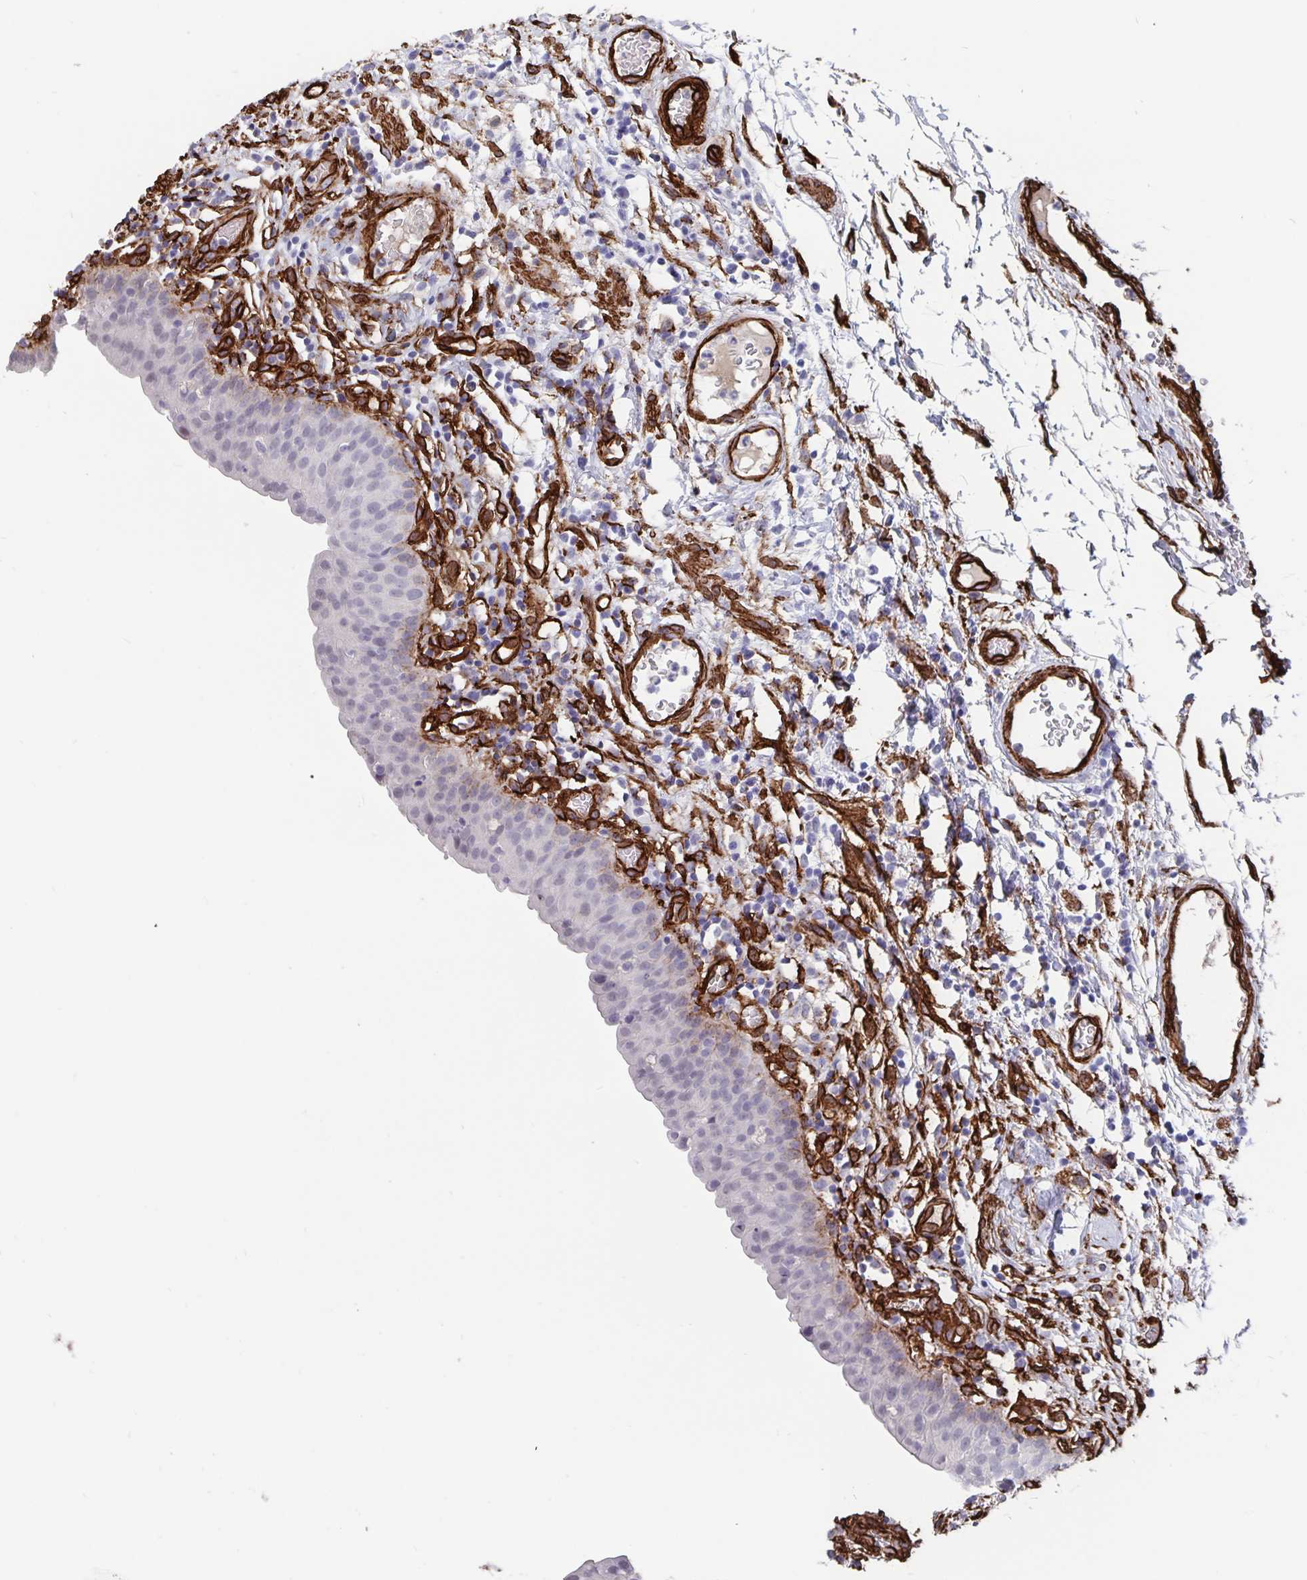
{"staining": {"intensity": "negative", "quantity": "none", "location": "none"}, "tissue": "urinary bladder", "cell_type": "Urothelial cells", "image_type": "normal", "snomed": [{"axis": "morphology", "description": "Normal tissue, NOS"}, {"axis": "morphology", "description": "Inflammation, NOS"}, {"axis": "topography", "description": "Urinary bladder"}], "caption": "Protein analysis of normal urinary bladder shows no significant staining in urothelial cells.", "gene": "DCHS2", "patient": {"sex": "male", "age": 57}}